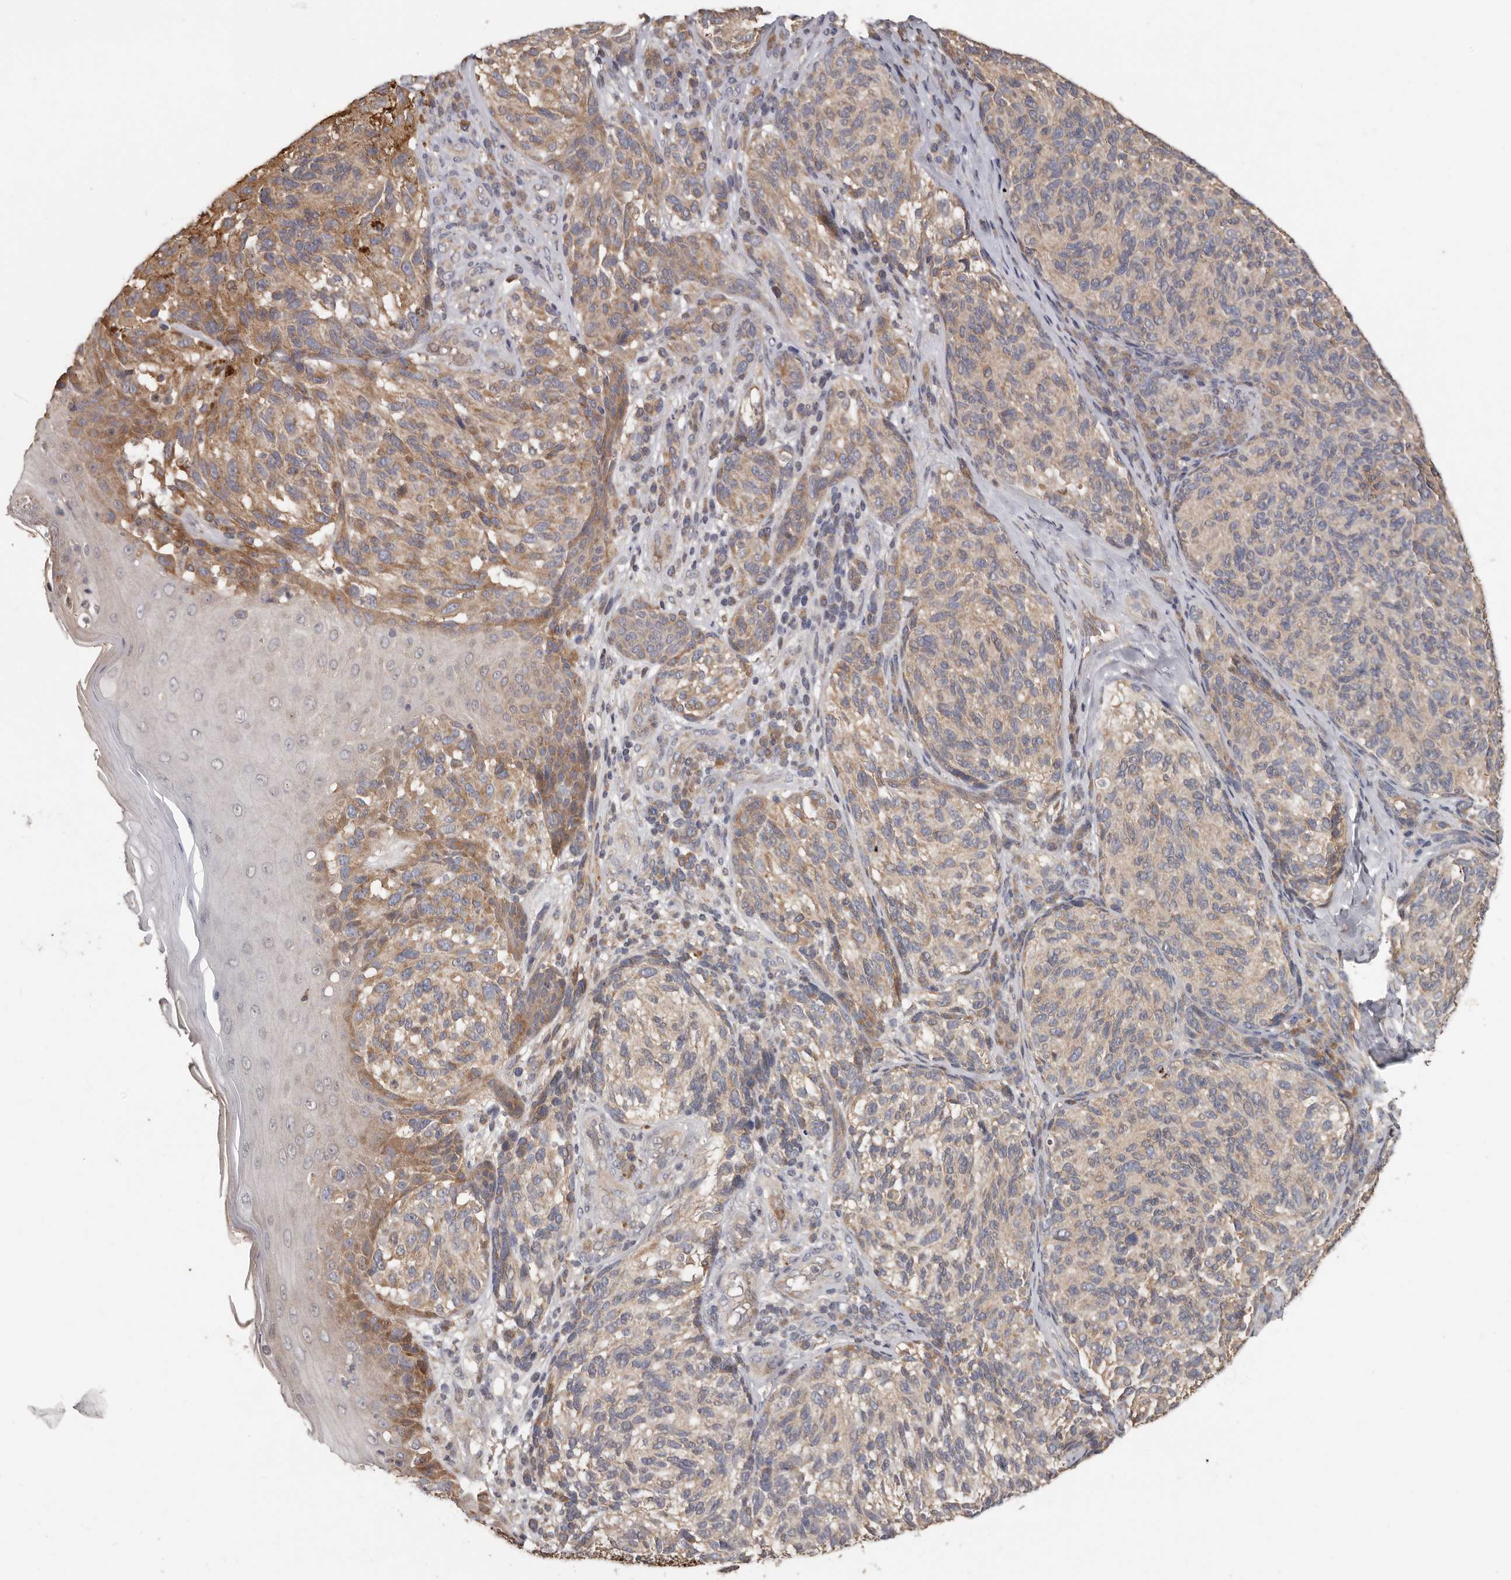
{"staining": {"intensity": "weak", "quantity": "25%-75%", "location": "cytoplasmic/membranous"}, "tissue": "melanoma", "cell_type": "Tumor cells", "image_type": "cancer", "snomed": [{"axis": "morphology", "description": "Malignant melanoma, NOS"}, {"axis": "topography", "description": "Skin"}], "caption": "The photomicrograph shows staining of melanoma, revealing weak cytoplasmic/membranous protein positivity (brown color) within tumor cells. (DAB (3,3'-diaminobenzidine) IHC with brightfield microscopy, high magnification).", "gene": "KIF26B", "patient": {"sex": "female", "age": 73}}